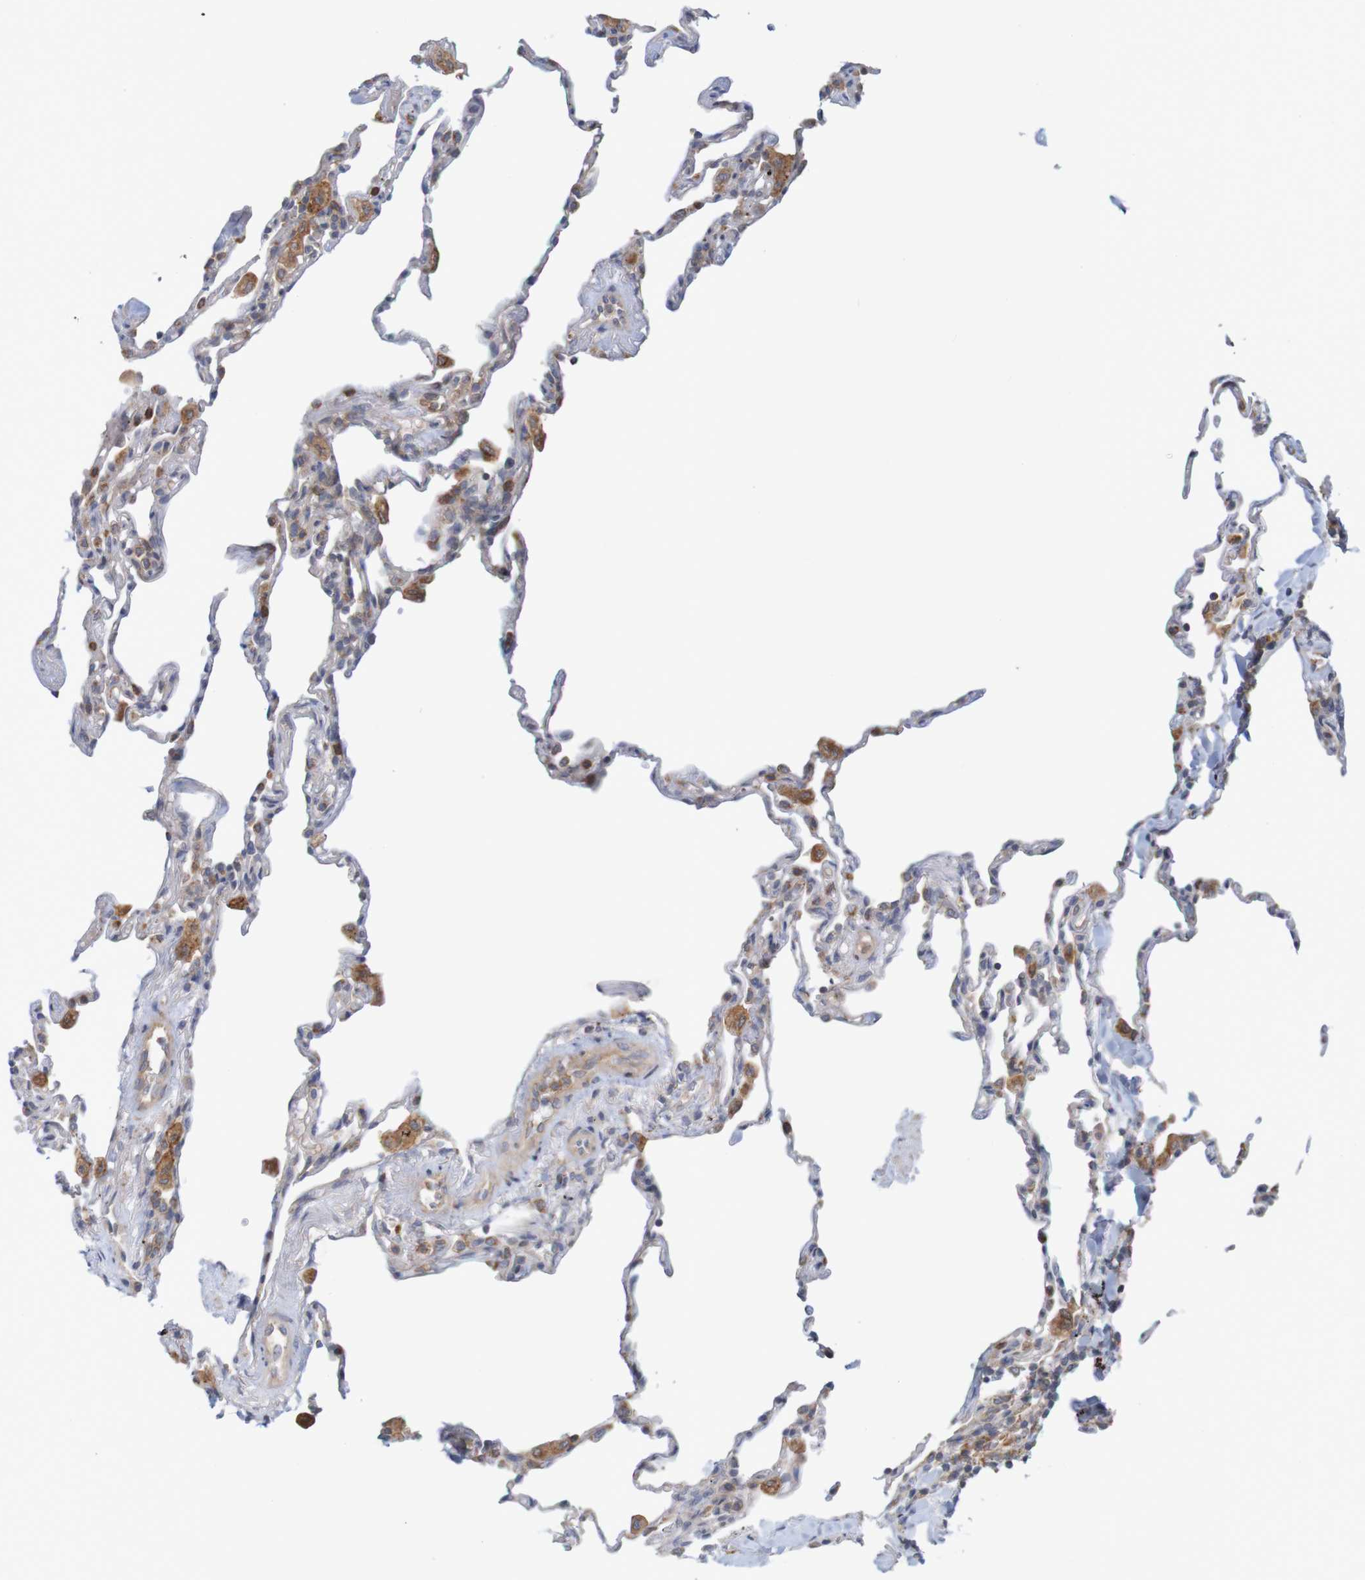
{"staining": {"intensity": "negative", "quantity": "none", "location": "none"}, "tissue": "lung", "cell_type": "Alveolar cells", "image_type": "normal", "snomed": [{"axis": "morphology", "description": "Normal tissue, NOS"}, {"axis": "topography", "description": "Lung"}], "caption": "This image is of unremarkable lung stained with immunohistochemistry to label a protein in brown with the nuclei are counter-stained blue. There is no staining in alveolar cells.", "gene": "NAV2", "patient": {"sex": "male", "age": 59}}